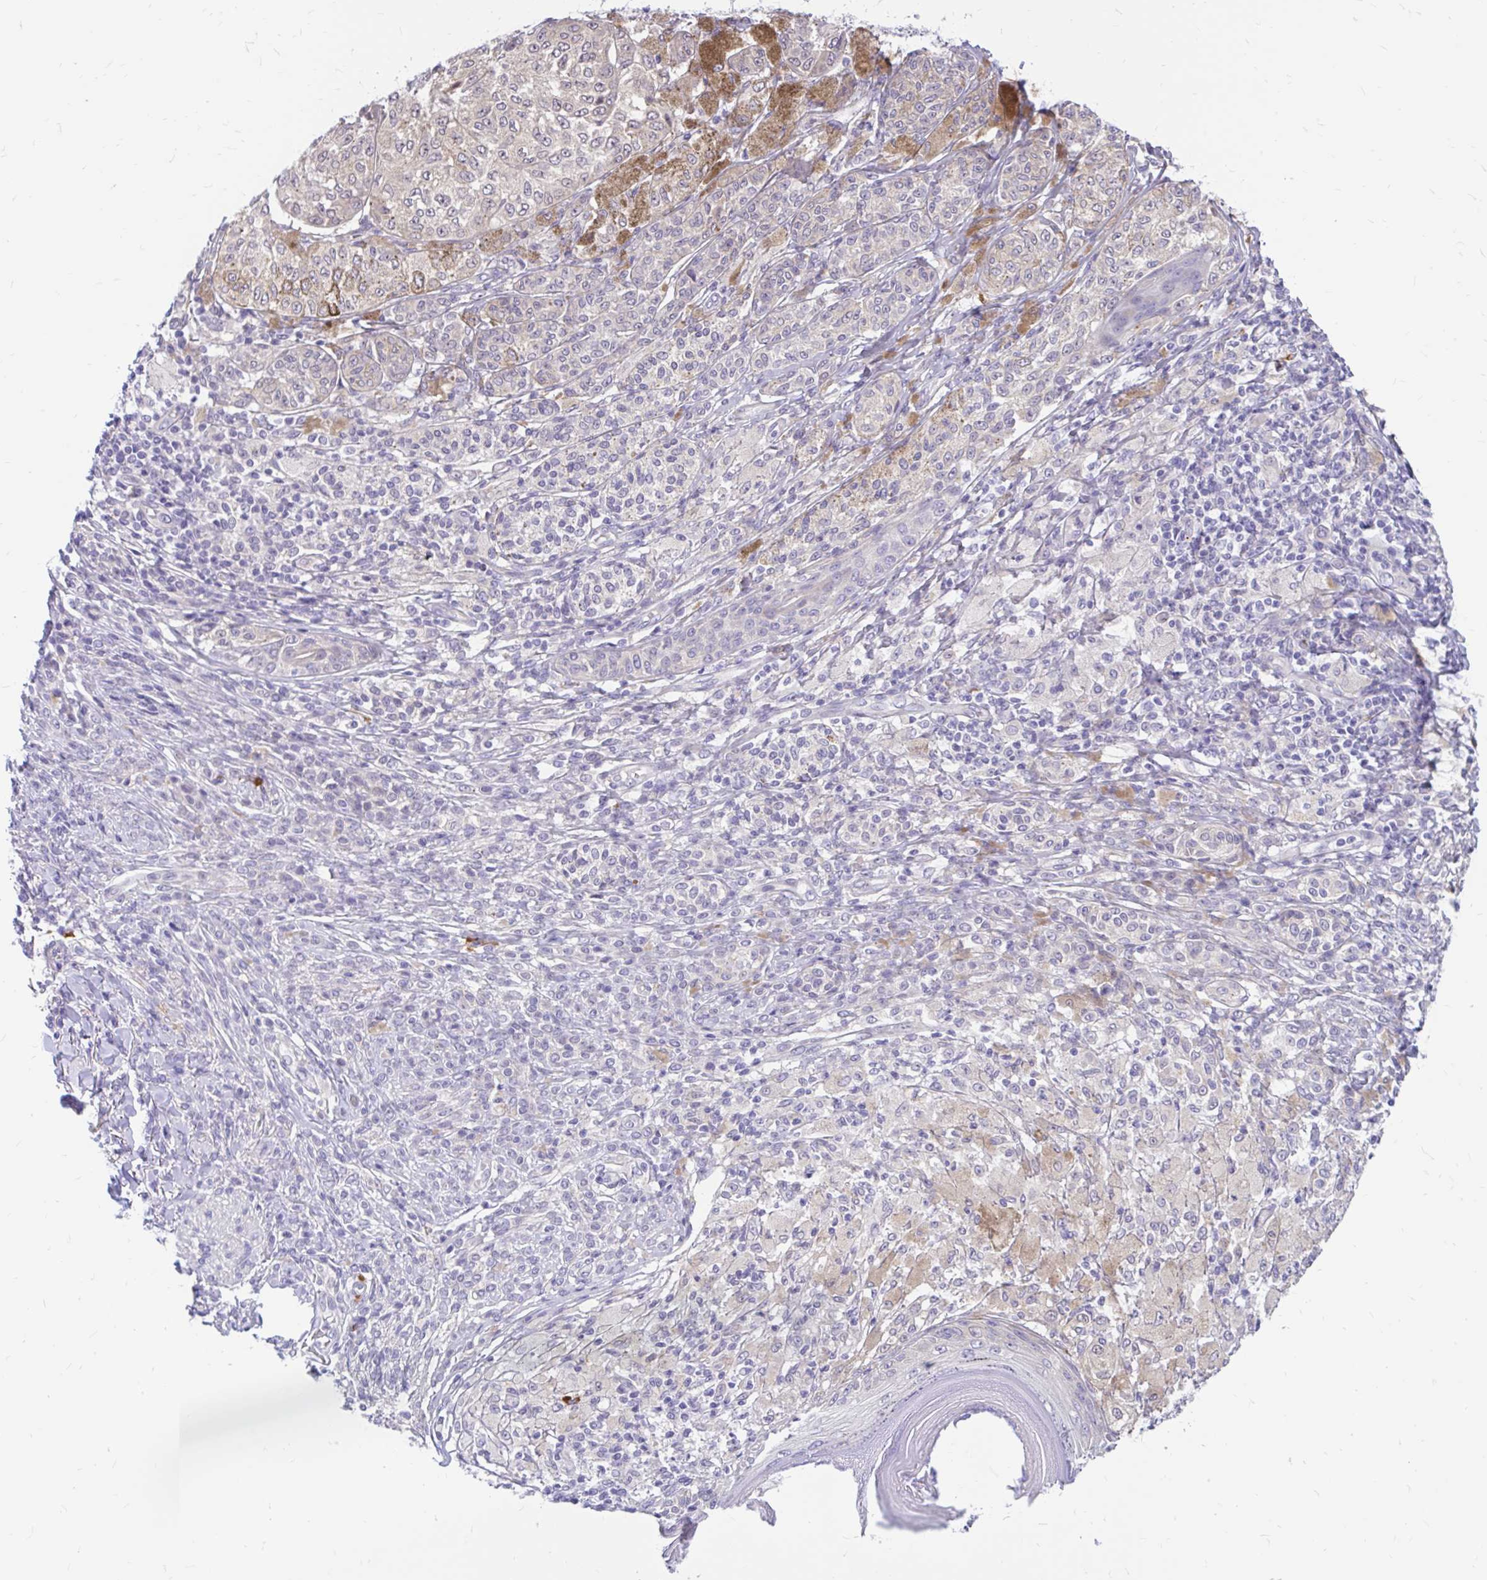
{"staining": {"intensity": "negative", "quantity": "none", "location": "none"}, "tissue": "melanoma", "cell_type": "Tumor cells", "image_type": "cancer", "snomed": [{"axis": "morphology", "description": "Malignant melanoma, NOS"}, {"axis": "topography", "description": "Skin"}], "caption": "Tumor cells are negative for brown protein staining in malignant melanoma. (Brightfield microscopy of DAB (3,3'-diaminobenzidine) IHC at high magnification).", "gene": "MAP1LC3A", "patient": {"sex": "male", "age": 42}}